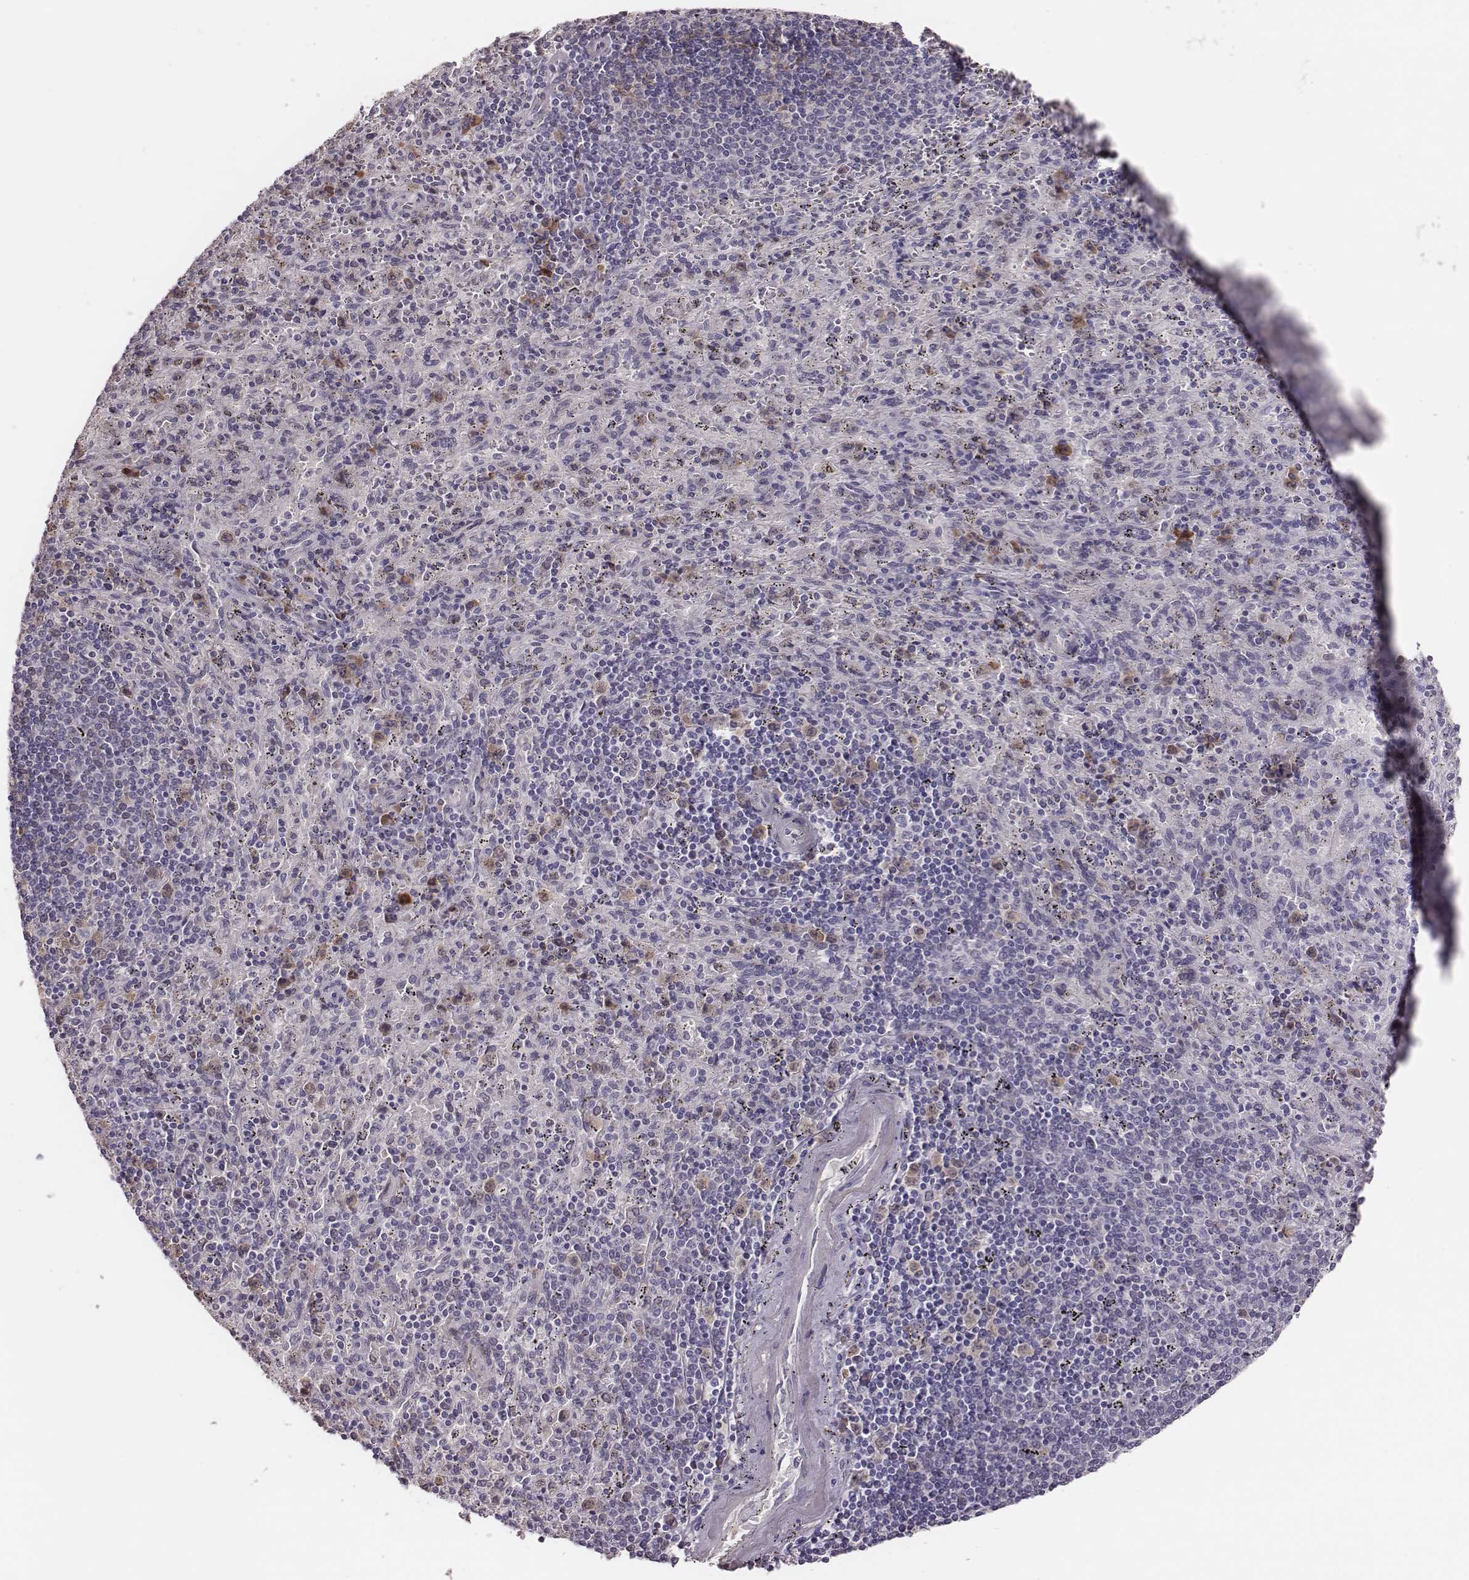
{"staining": {"intensity": "moderate", "quantity": "<25%", "location": "cytoplasmic/membranous,nuclear"}, "tissue": "spleen", "cell_type": "Cells in red pulp", "image_type": "normal", "snomed": [{"axis": "morphology", "description": "Normal tissue, NOS"}, {"axis": "topography", "description": "Spleen"}], "caption": "High-power microscopy captured an IHC photomicrograph of unremarkable spleen, revealing moderate cytoplasmic/membranous,nuclear expression in about <25% of cells in red pulp. The staining was performed using DAB (3,3'-diaminobenzidine) to visualize the protein expression in brown, while the nuclei were stained in blue with hematoxylin (Magnification: 20x).", "gene": "PBK", "patient": {"sex": "male", "age": 57}}